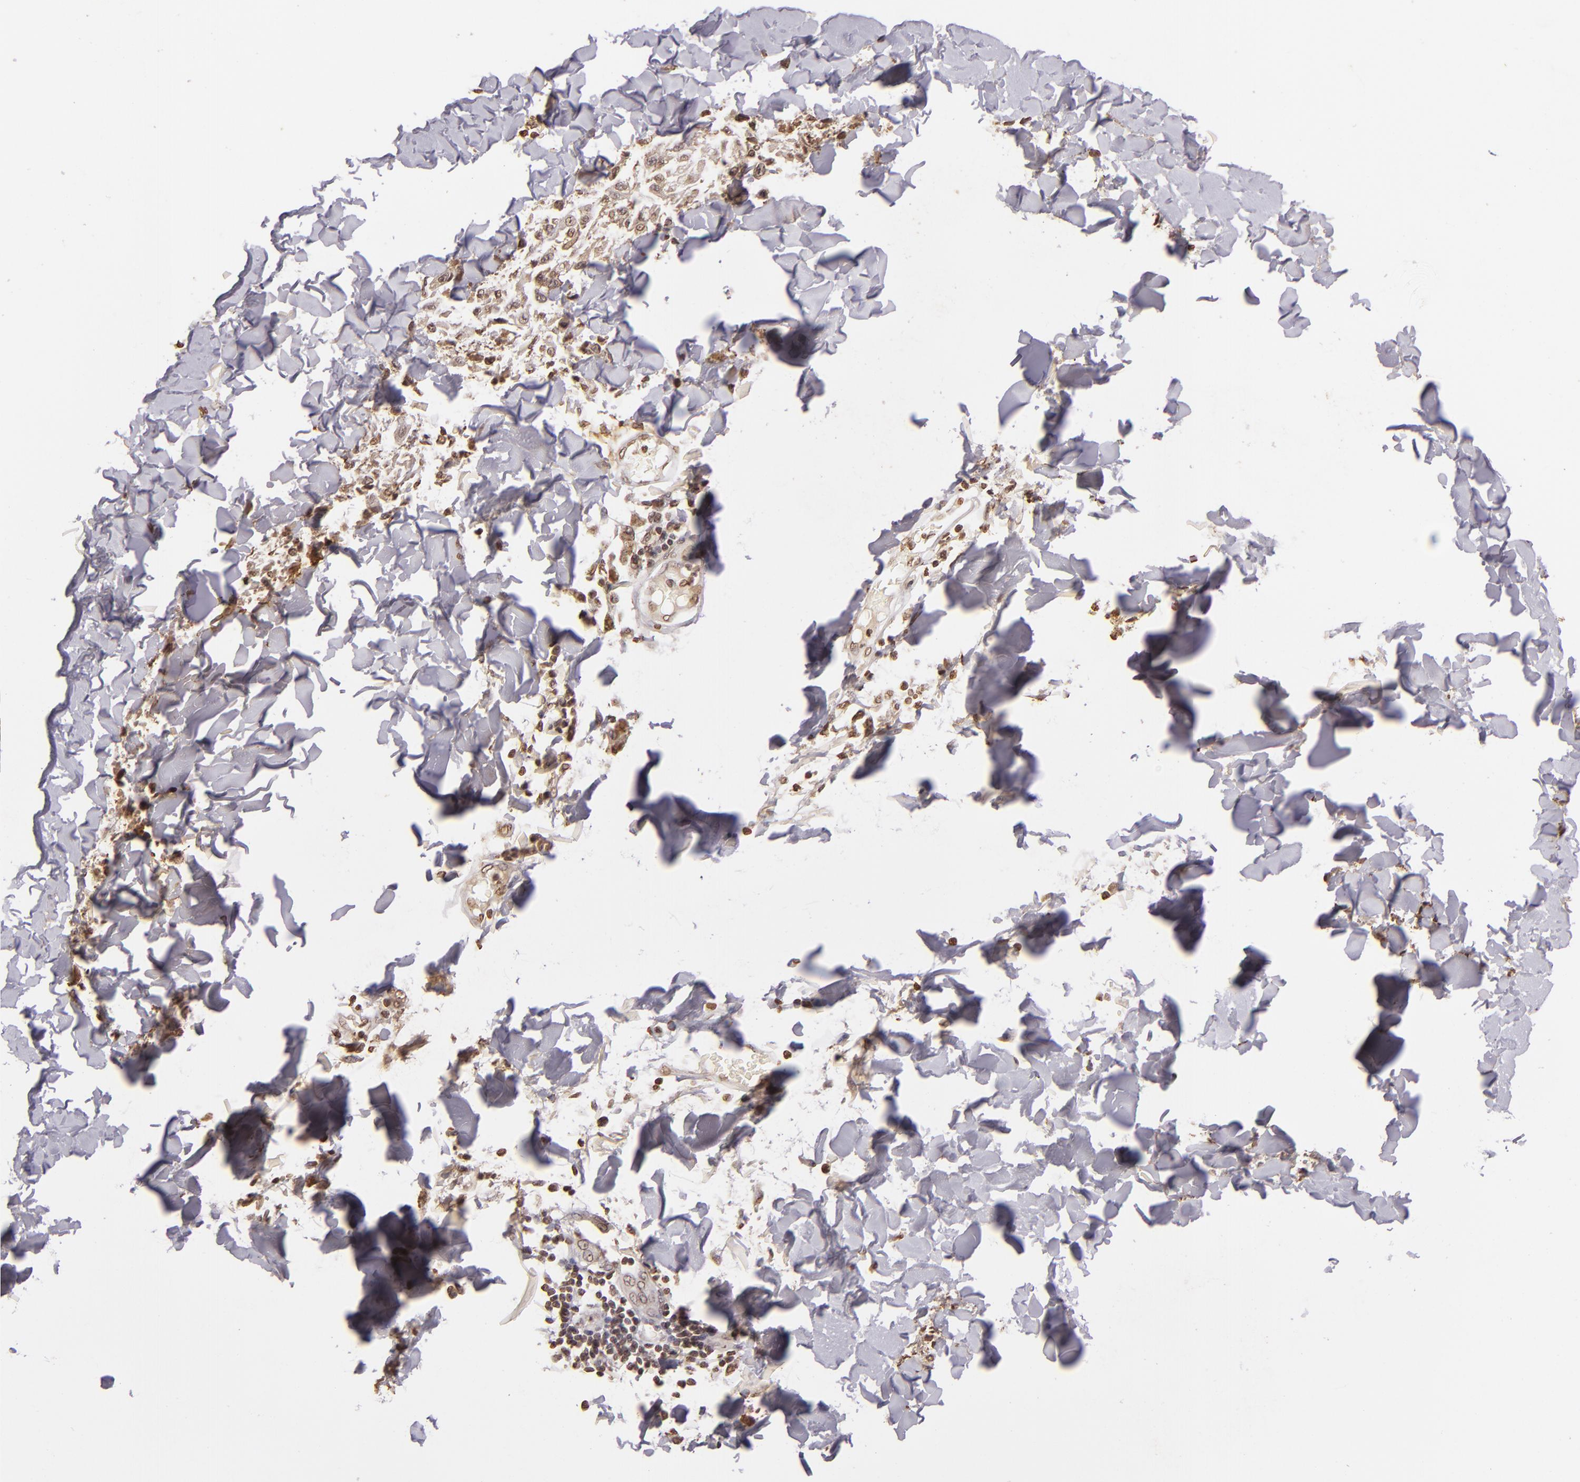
{"staining": {"intensity": "moderate", "quantity": ">75%", "location": "nuclear"}, "tissue": "melanoma", "cell_type": "Tumor cells", "image_type": "cancer", "snomed": [{"axis": "morphology", "description": "Malignant melanoma, NOS"}, {"axis": "topography", "description": "Skin"}], "caption": "Protein expression analysis of malignant melanoma reveals moderate nuclear staining in approximately >75% of tumor cells. The staining was performed using DAB (3,3'-diaminobenzidine) to visualize the protein expression in brown, while the nuclei were stained in blue with hematoxylin (Magnification: 20x).", "gene": "THRB", "patient": {"sex": "female", "age": 64}}